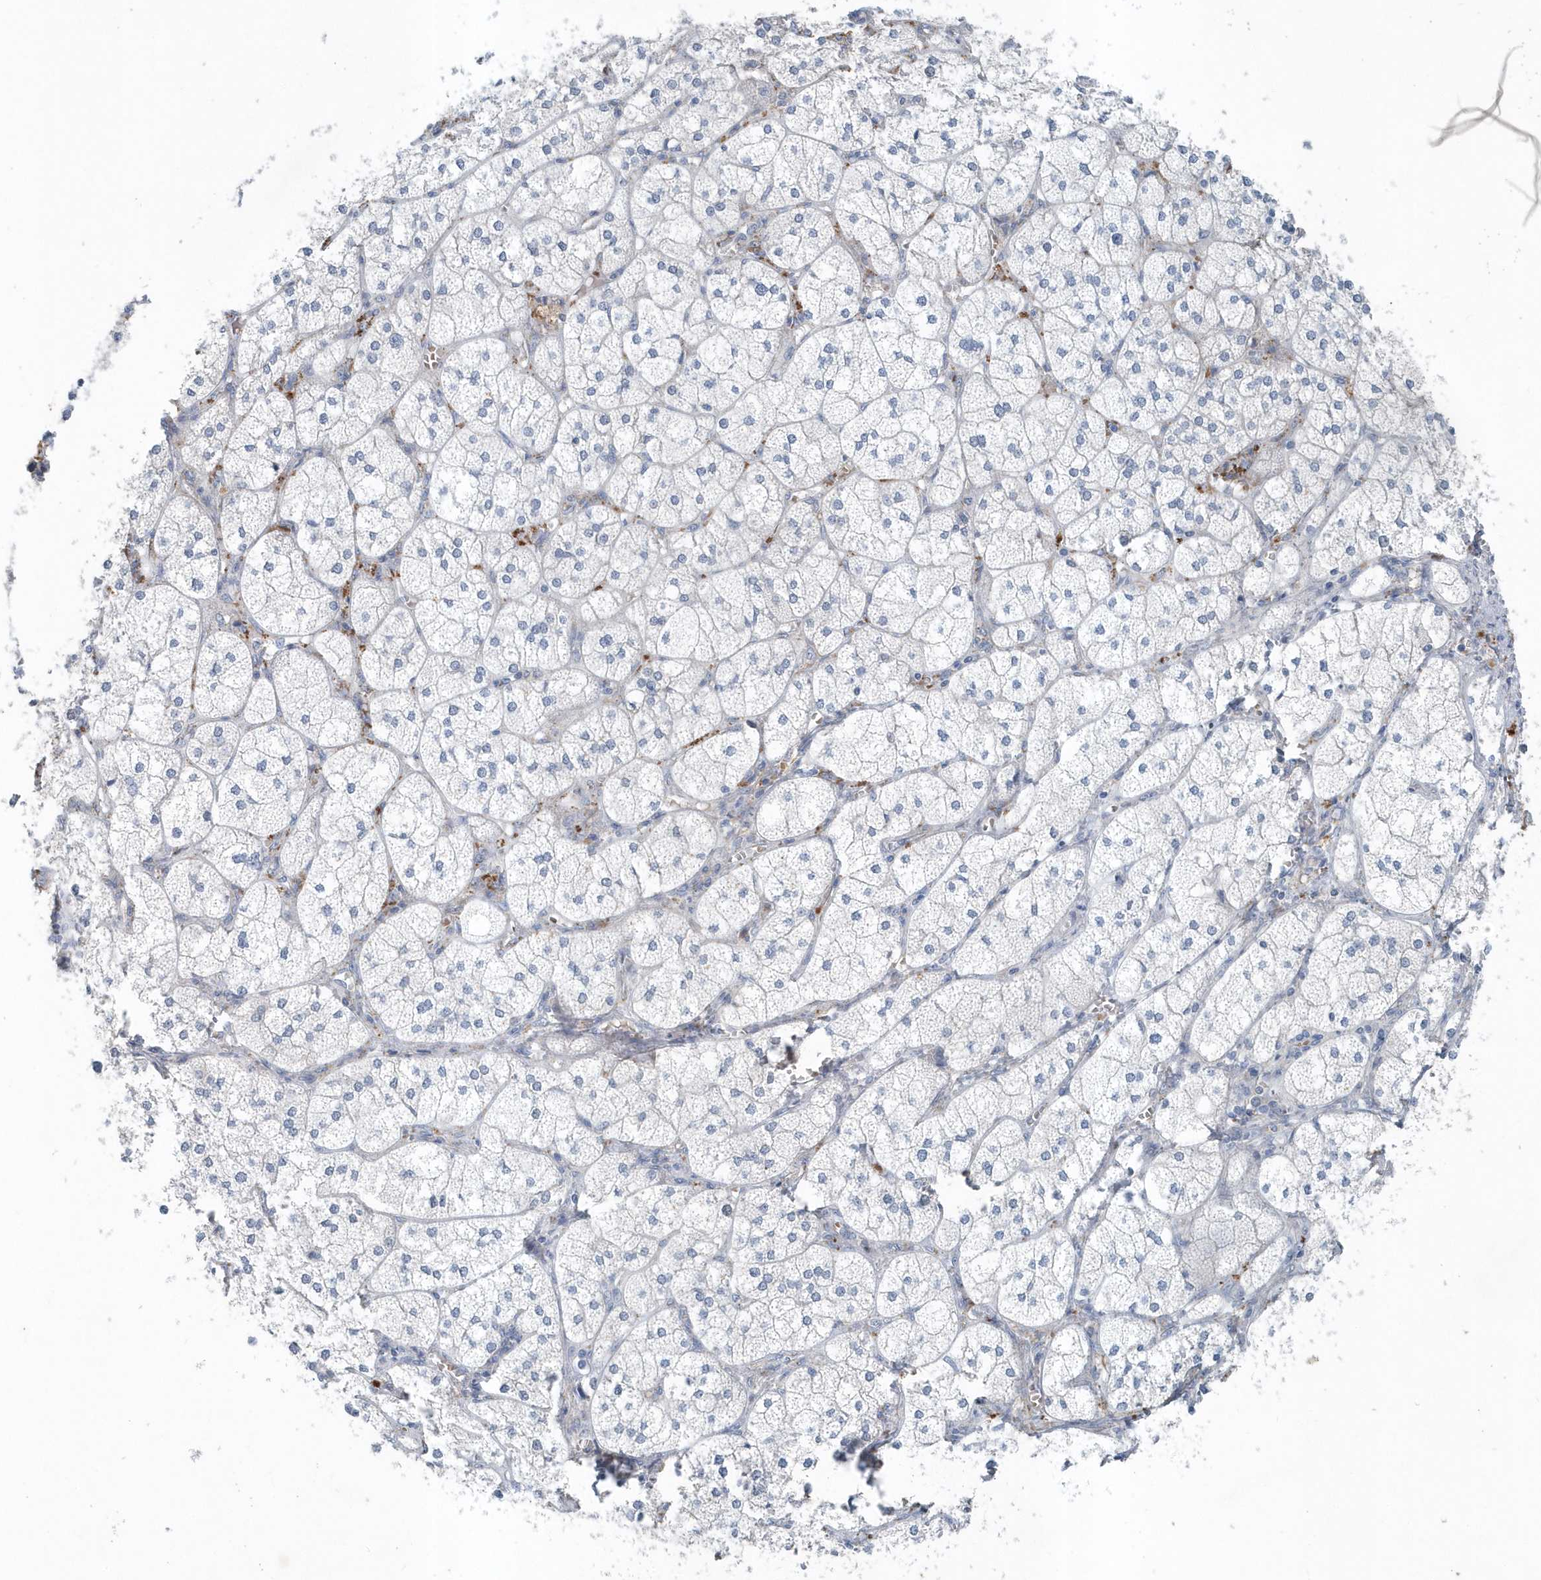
{"staining": {"intensity": "negative", "quantity": "none", "location": "none"}, "tissue": "adrenal gland", "cell_type": "Glandular cells", "image_type": "normal", "snomed": [{"axis": "morphology", "description": "Normal tissue, NOS"}, {"axis": "topography", "description": "Adrenal gland"}], "caption": "Immunohistochemistry image of benign adrenal gland: human adrenal gland stained with DAB demonstrates no significant protein expression in glandular cells. The staining is performed using DAB brown chromogen with nuclei counter-stained in using hematoxylin.", "gene": "MCC", "patient": {"sex": "female", "age": 61}}